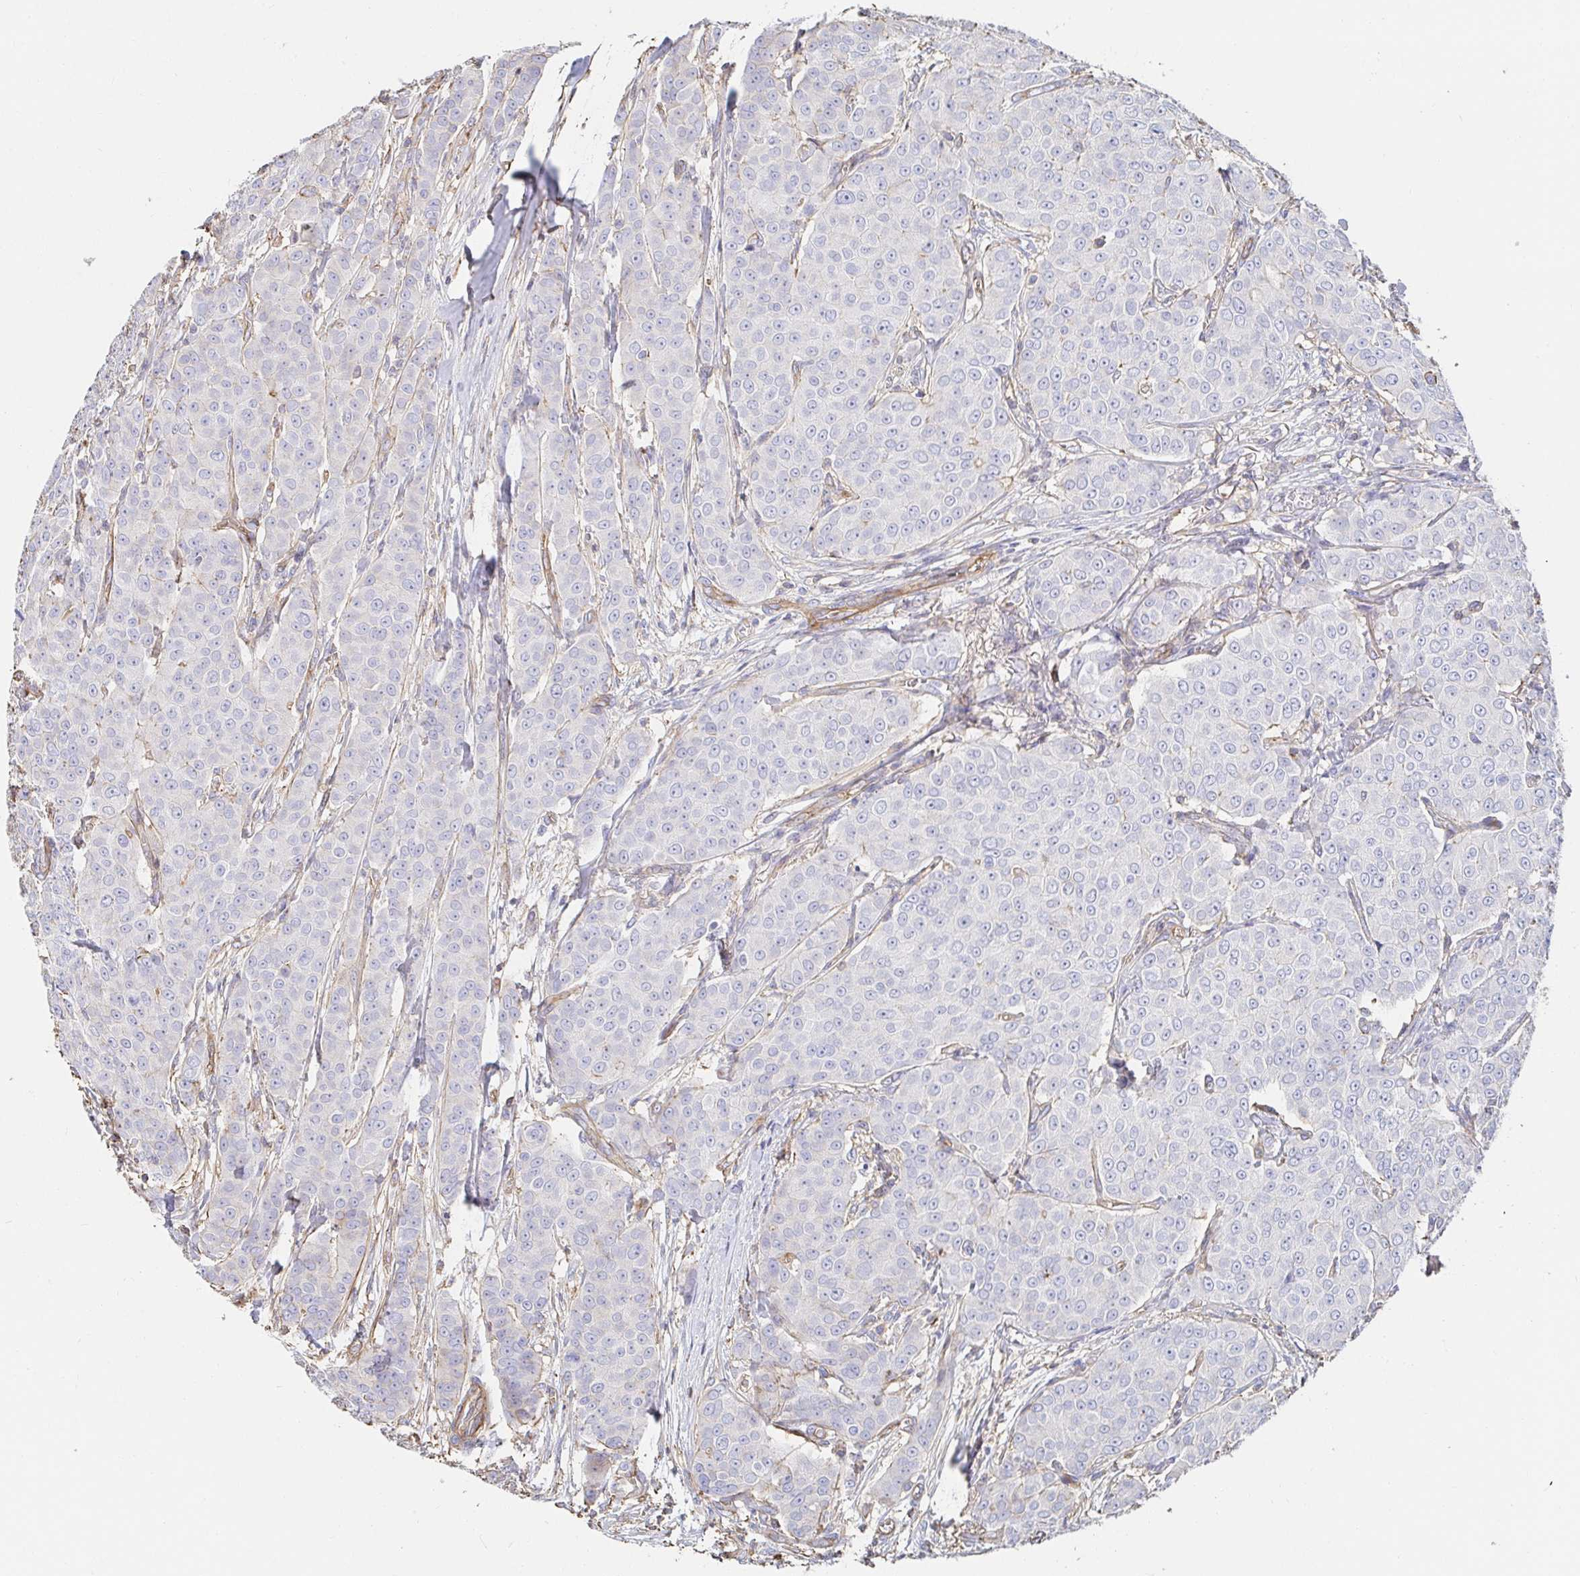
{"staining": {"intensity": "negative", "quantity": "none", "location": "none"}, "tissue": "breast cancer", "cell_type": "Tumor cells", "image_type": "cancer", "snomed": [{"axis": "morphology", "description": "Duct carcinoma"}, {"axis": "topography", "description": "Breast"}], "caption": "A high-resolution micrograph shows IHC staining of invasive ductal carcinoma (breast), which exhibits no significant staining in tumor cells.", "gene": "PTPN14", "patient": {"sex": "female", "age": 91}}